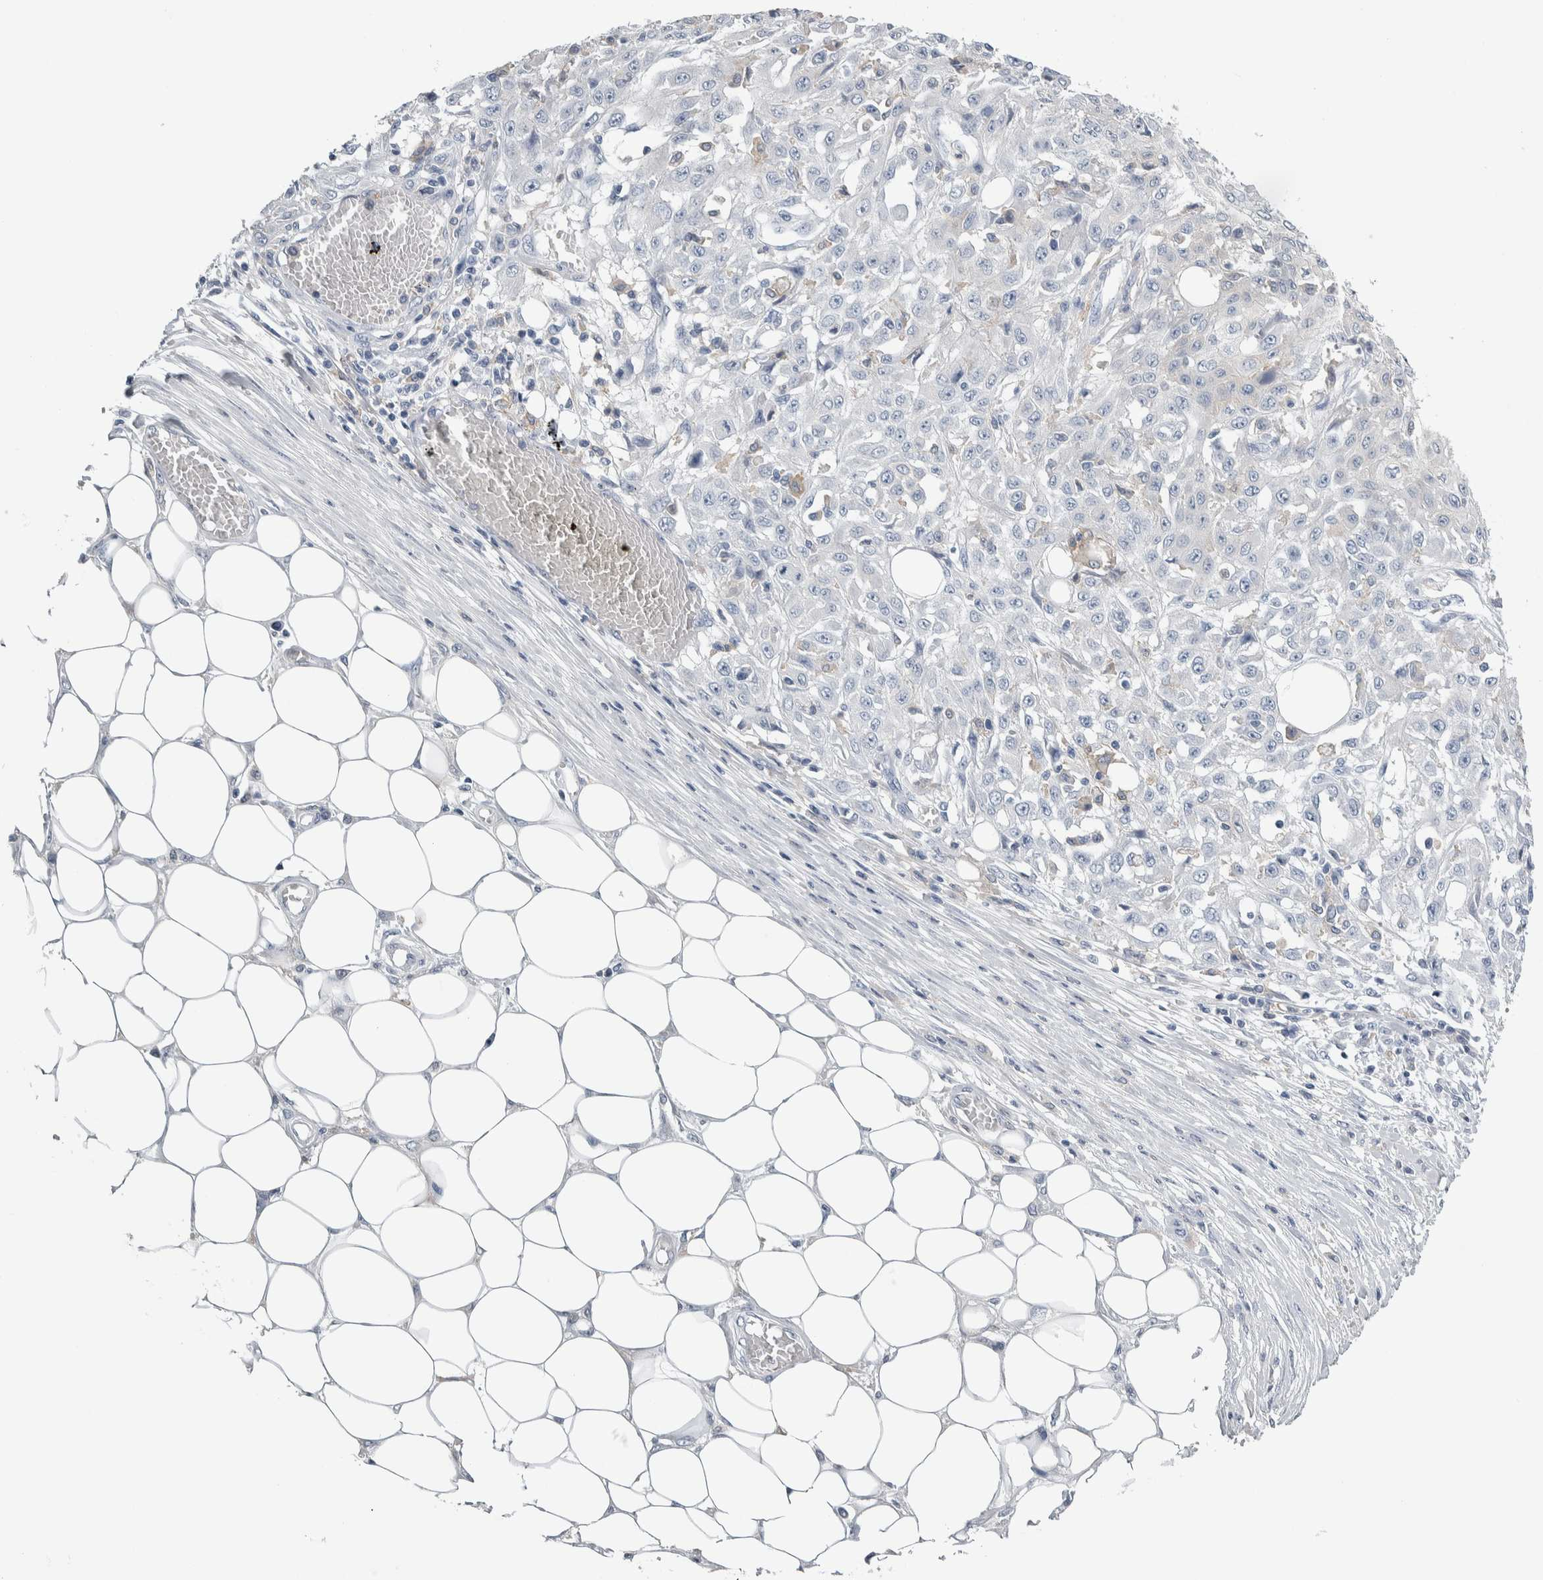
{"staining": {"intensity": "negative", "quantity": "none", "location": "none"}, "tissue": "skin cancer", "cell_type": "Tumor cells", "image_type": "cancer", "snomed": [{"axis": "morphology", "description": "Squamous cell carcinoma, NOS"}, {"axis": "morphology", "description": "Squamous cell carcinoma, metastatic, NOS"}, {"axis": "topography", "description": "Skin"}, {"axis": "topography", "description": "Lymph node"}], "caption": "High magnification brightfield microscopy of skin cancer (metastatic squamous cell carcinoma) stained with DAB (3,3'-diaminobenzidine) (brown) and counterstained with hematoxylin (blue): tumor cells show no significant positivity.", "gene": "SKAP2", "patient": {"sex": "male", "age": 75}}